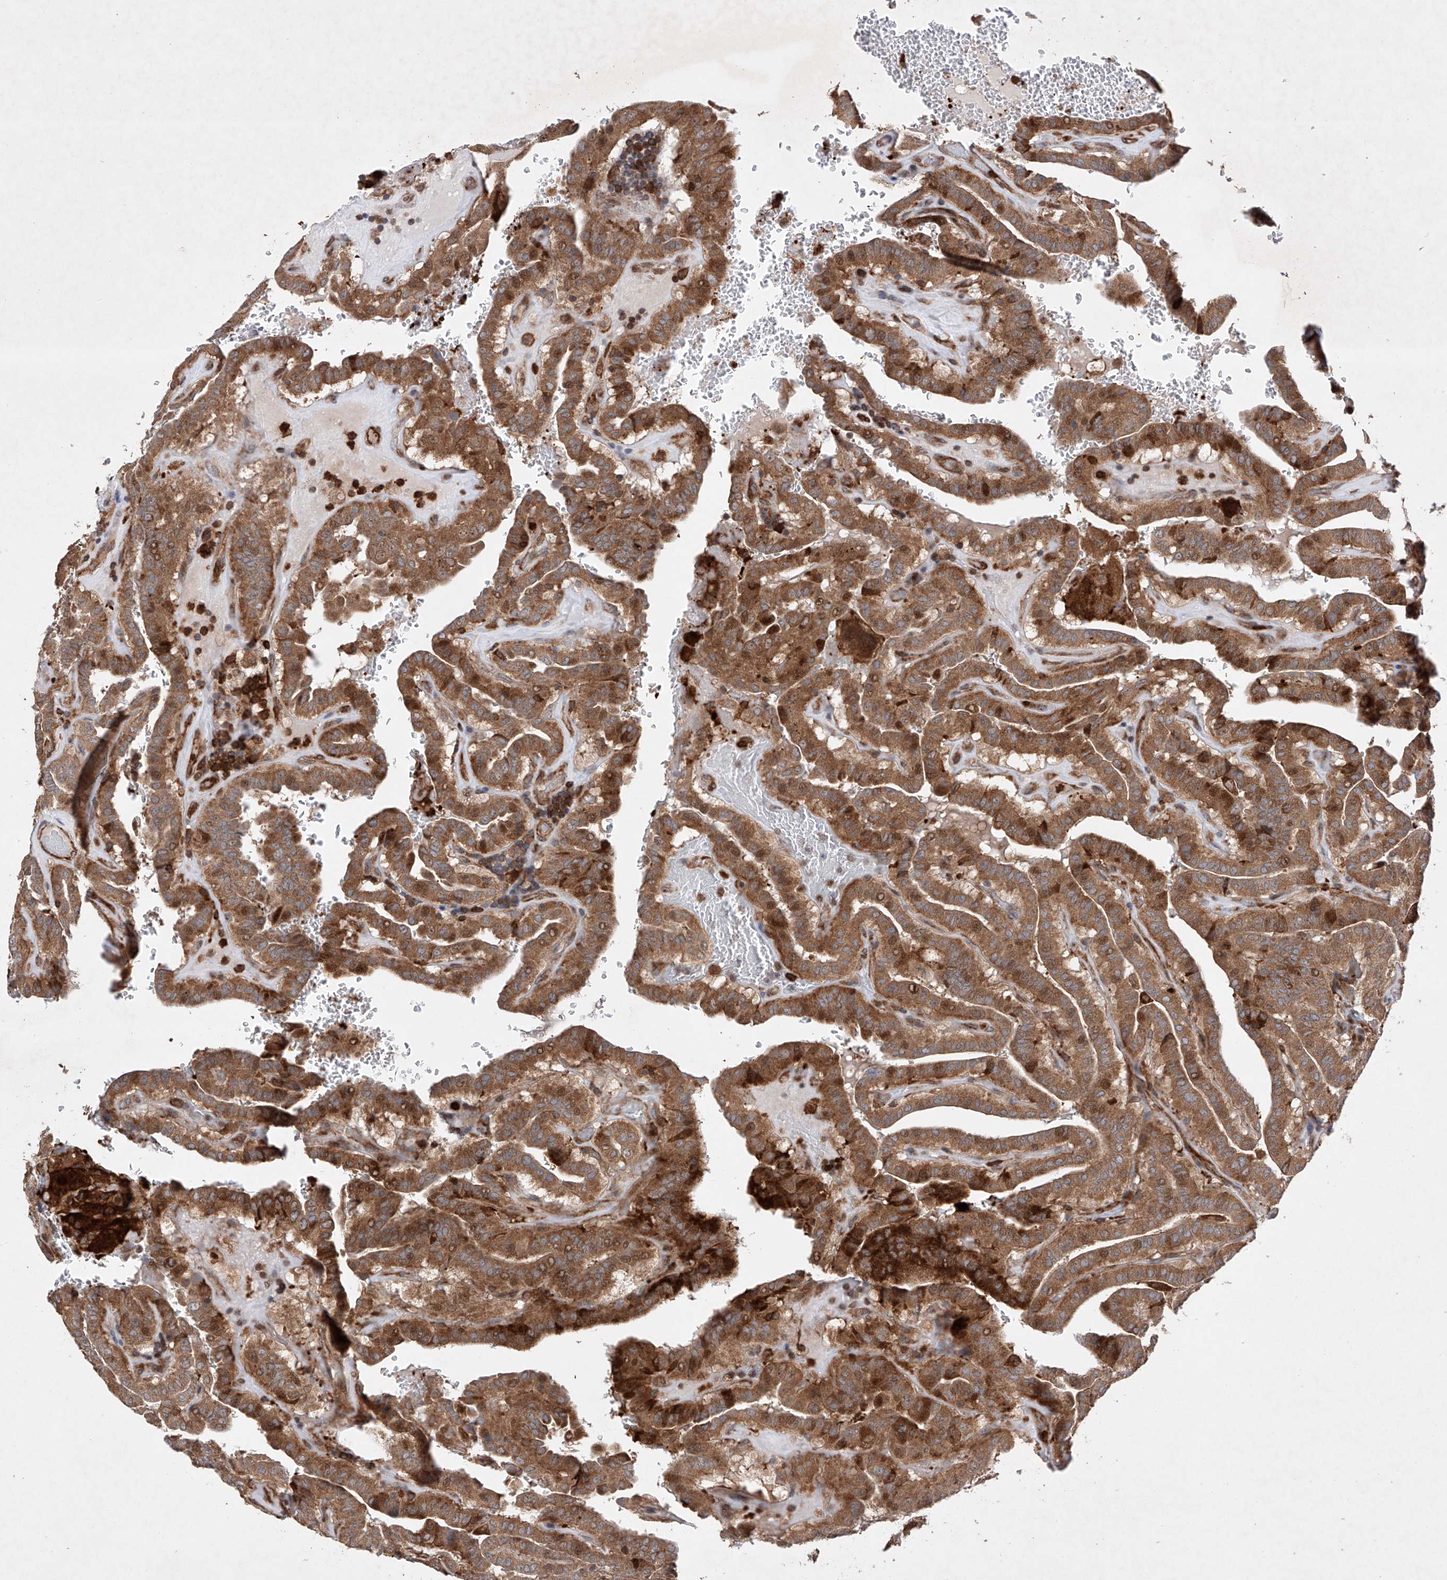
{"staining": {"intensity": "strong", "quantity": ">75%", "location": "cytoplasmic/membranous"}, "tissue": "thyroid cancer", "cell_type": "Tumor cells", "image_type": "cancer", "snomed": [{"axis": "morphology", "description": "Papillary adenocarcinoma, NOS"}, {"axis": "topography", "description": "Thyroid gland"}], "caption": "Immunohistochemical staining of thyroid cancer (papillary adenocarcinoma) displays high levels of strong cytoplasmic/membranous protein positivity in about >75% of tumor cells.", "gene": "TIMM23", "patient": {"sex": "male", "age": 77}}